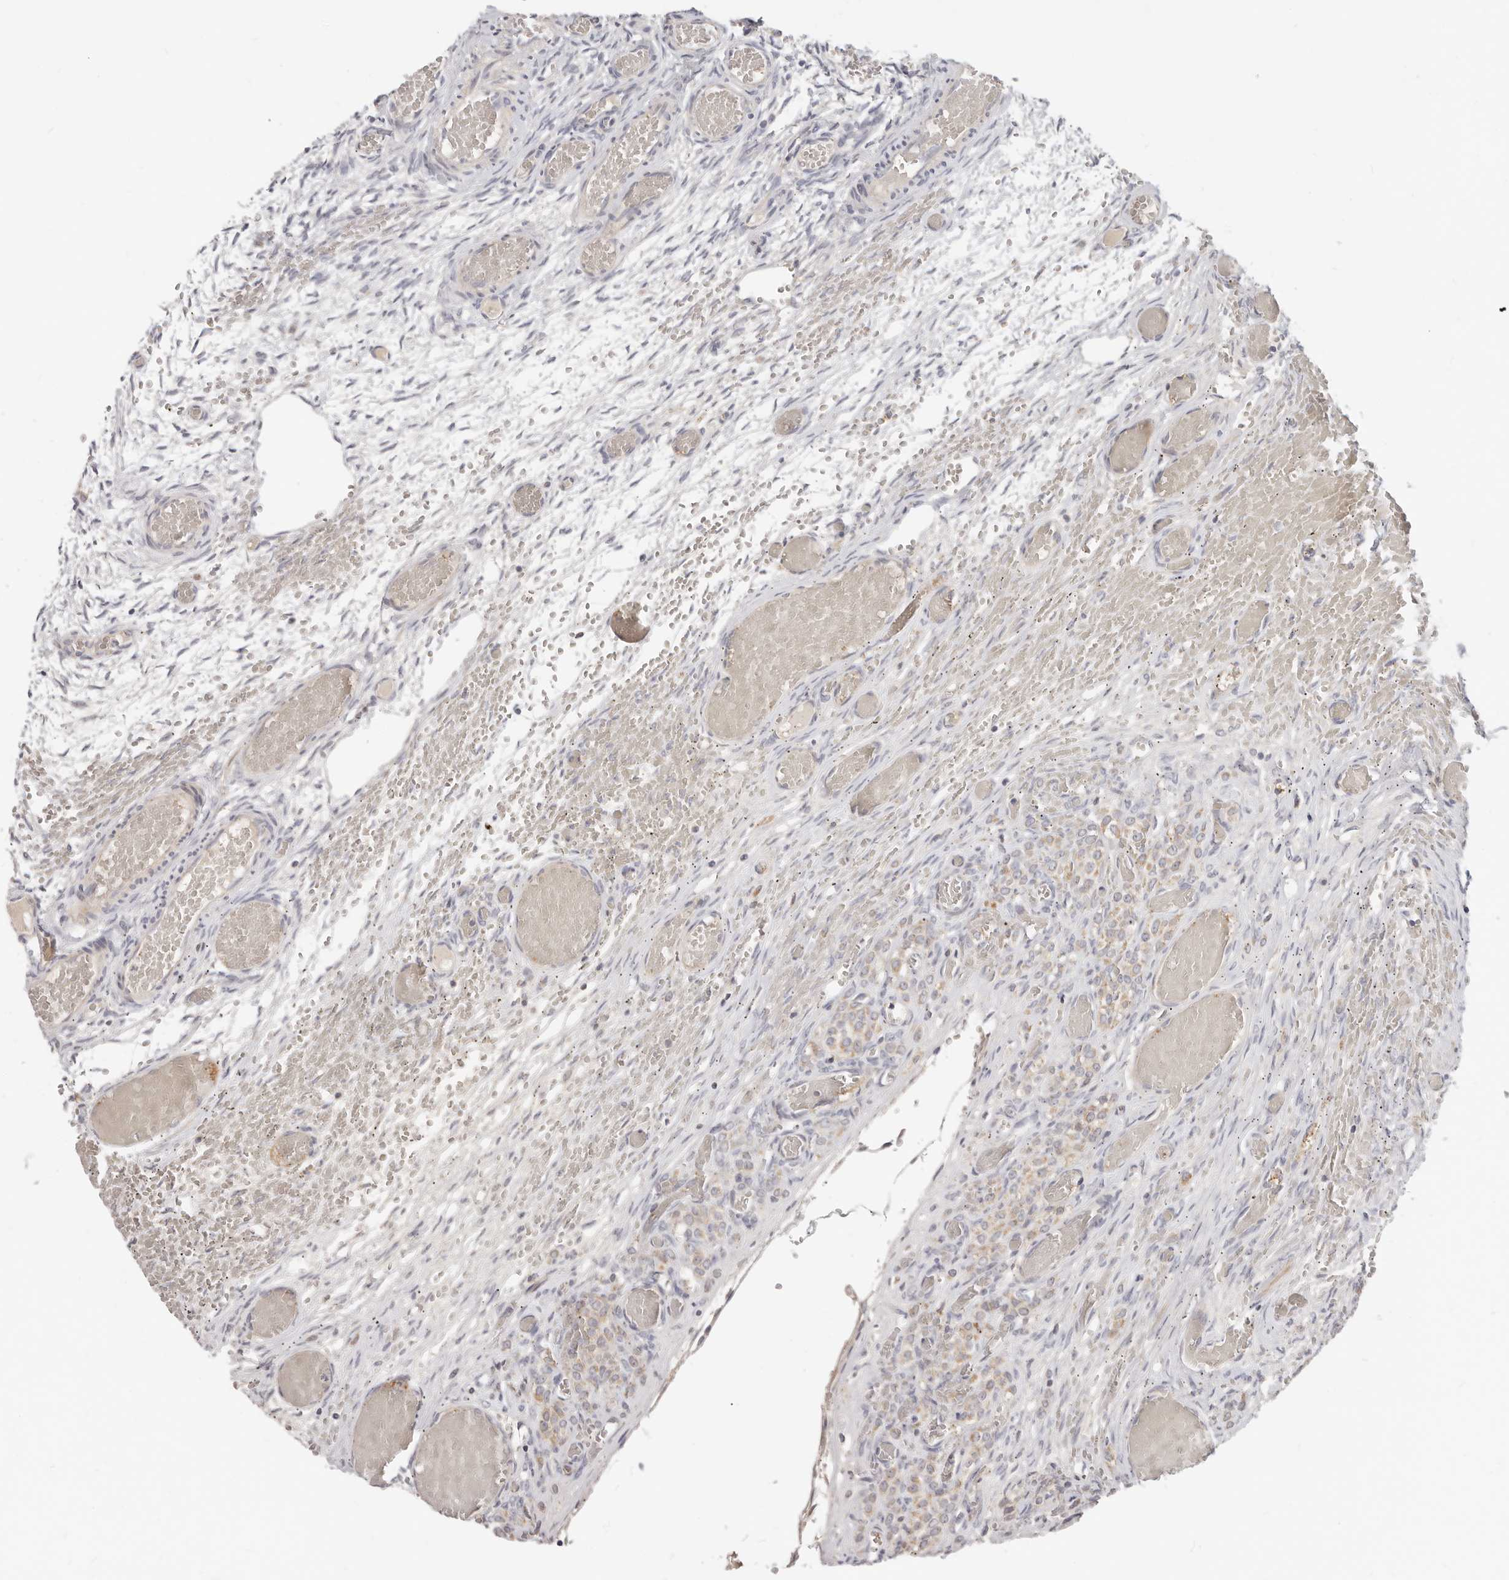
{"staining": {"intensity": "strong", "quantity": ">75%", "location": "cytoplasmic/membranous"}, "tissue": "ovary", "cell_type": "Follicle cells", "image_type": "normal", "snomed": [{"axis": "morphology", "description": "Adenocarcinoma, NOS"}, {"axis": "topography", "description": "Endometrium"}], "caption": "Benign ovary displays strong cytoplasmic/membranous staining in about >75% of follicle cells.", "gene": "TFB2M", "patient": {"sex": "female", "age": 32}}